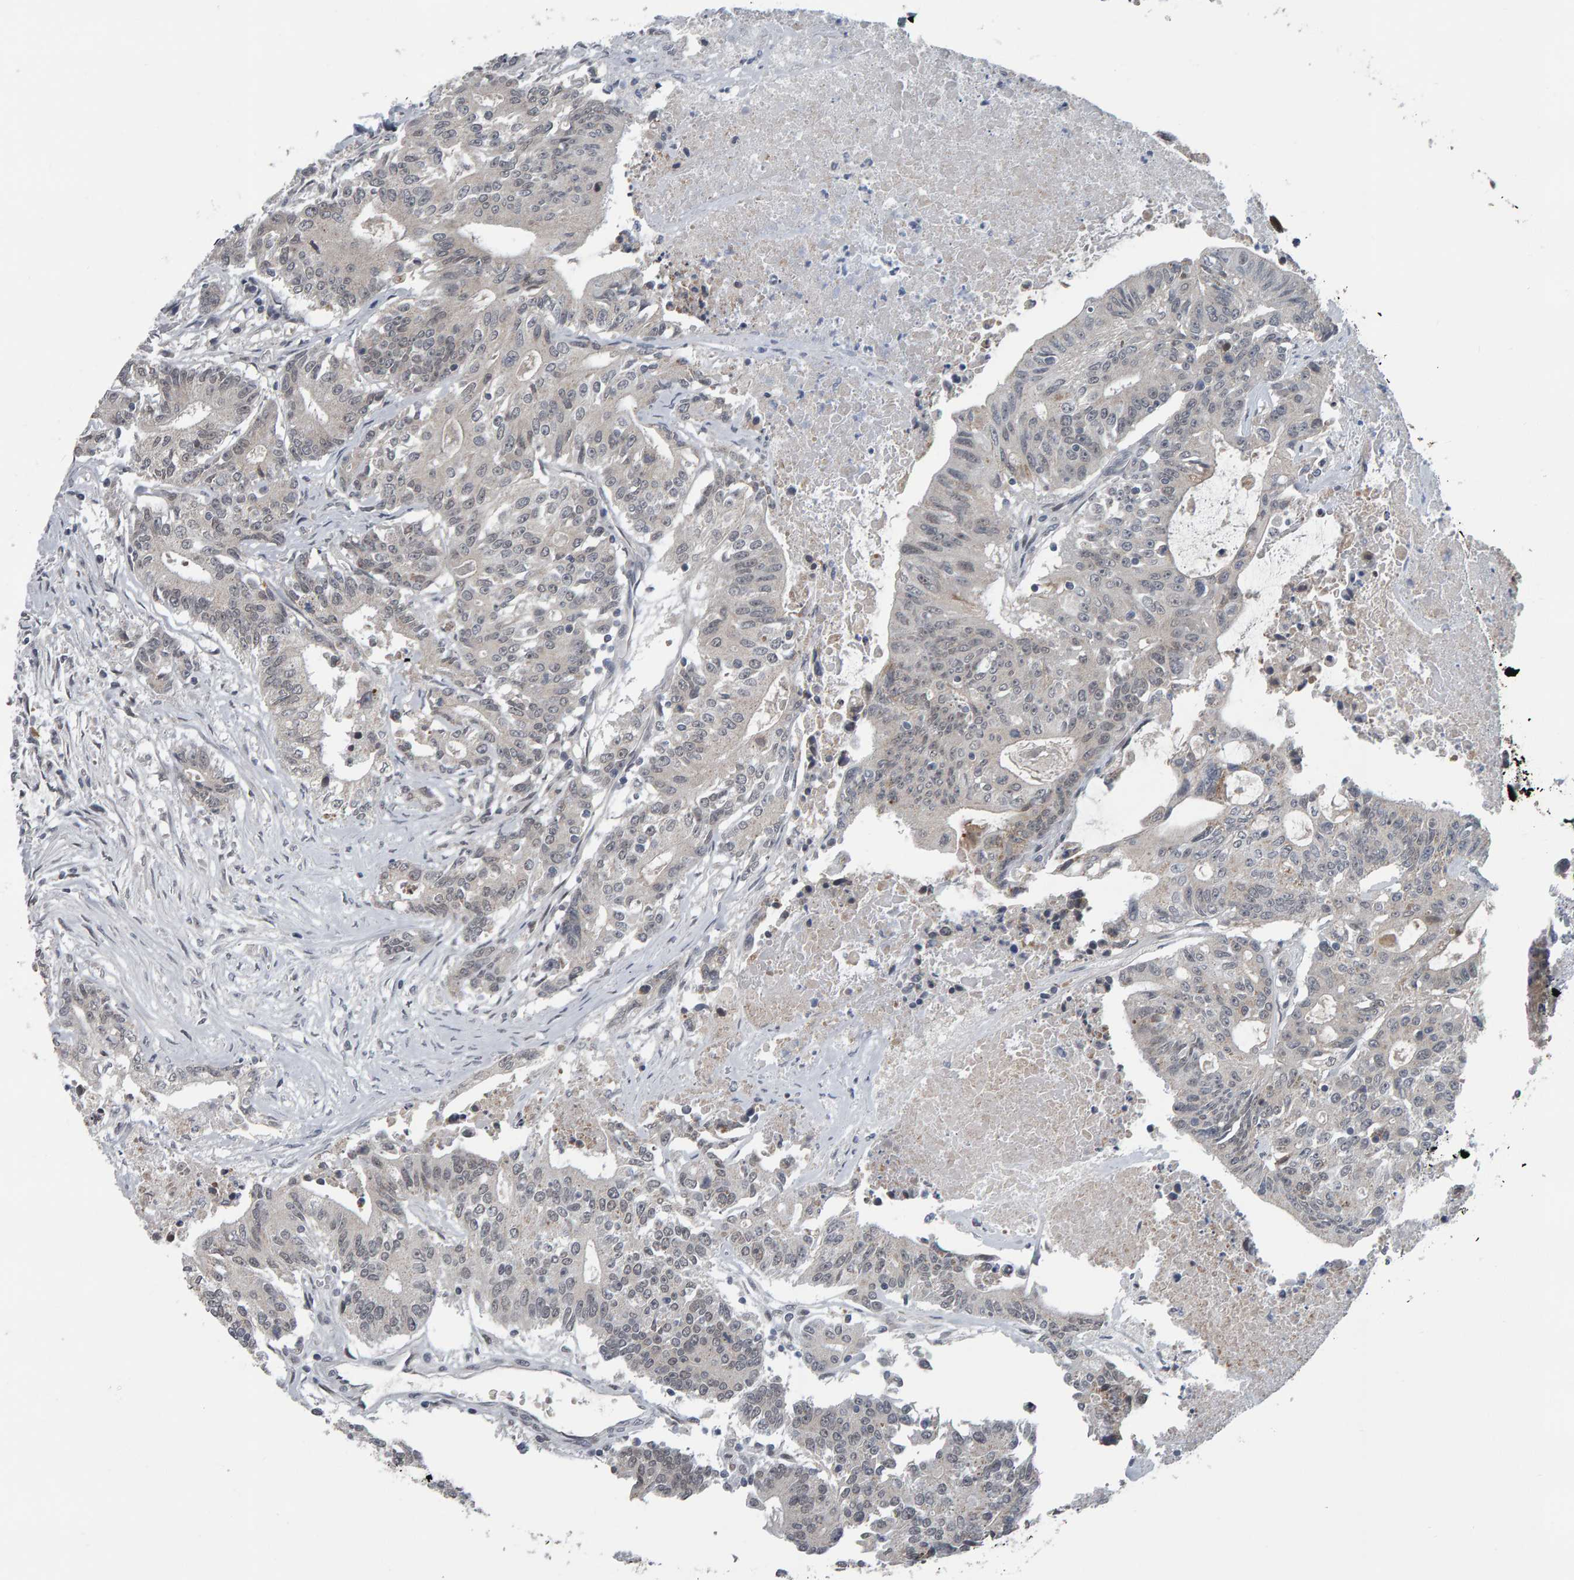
{"staining": {"intensity": "negative", "quantity": "none", "location": "none"}, "tissue": "colorectal cancer", "cell_type": "Tumor cells", "image_type": "cancer", "snomed": [{"axis": "morphology", "description": "Adenocarcinoma, NOS"}, {"axis": "topography", "description": "Colon"}], "caption": "The immunohistochemistry (IHC) image has no significant expression in tumor cells of colorectal cancer tissue. (Brightfield microscopy of DAB immunohistochemistry (IHC) at high magnification).", "gene": "COASY", "patient": {"sex": "female", "age": 77}}